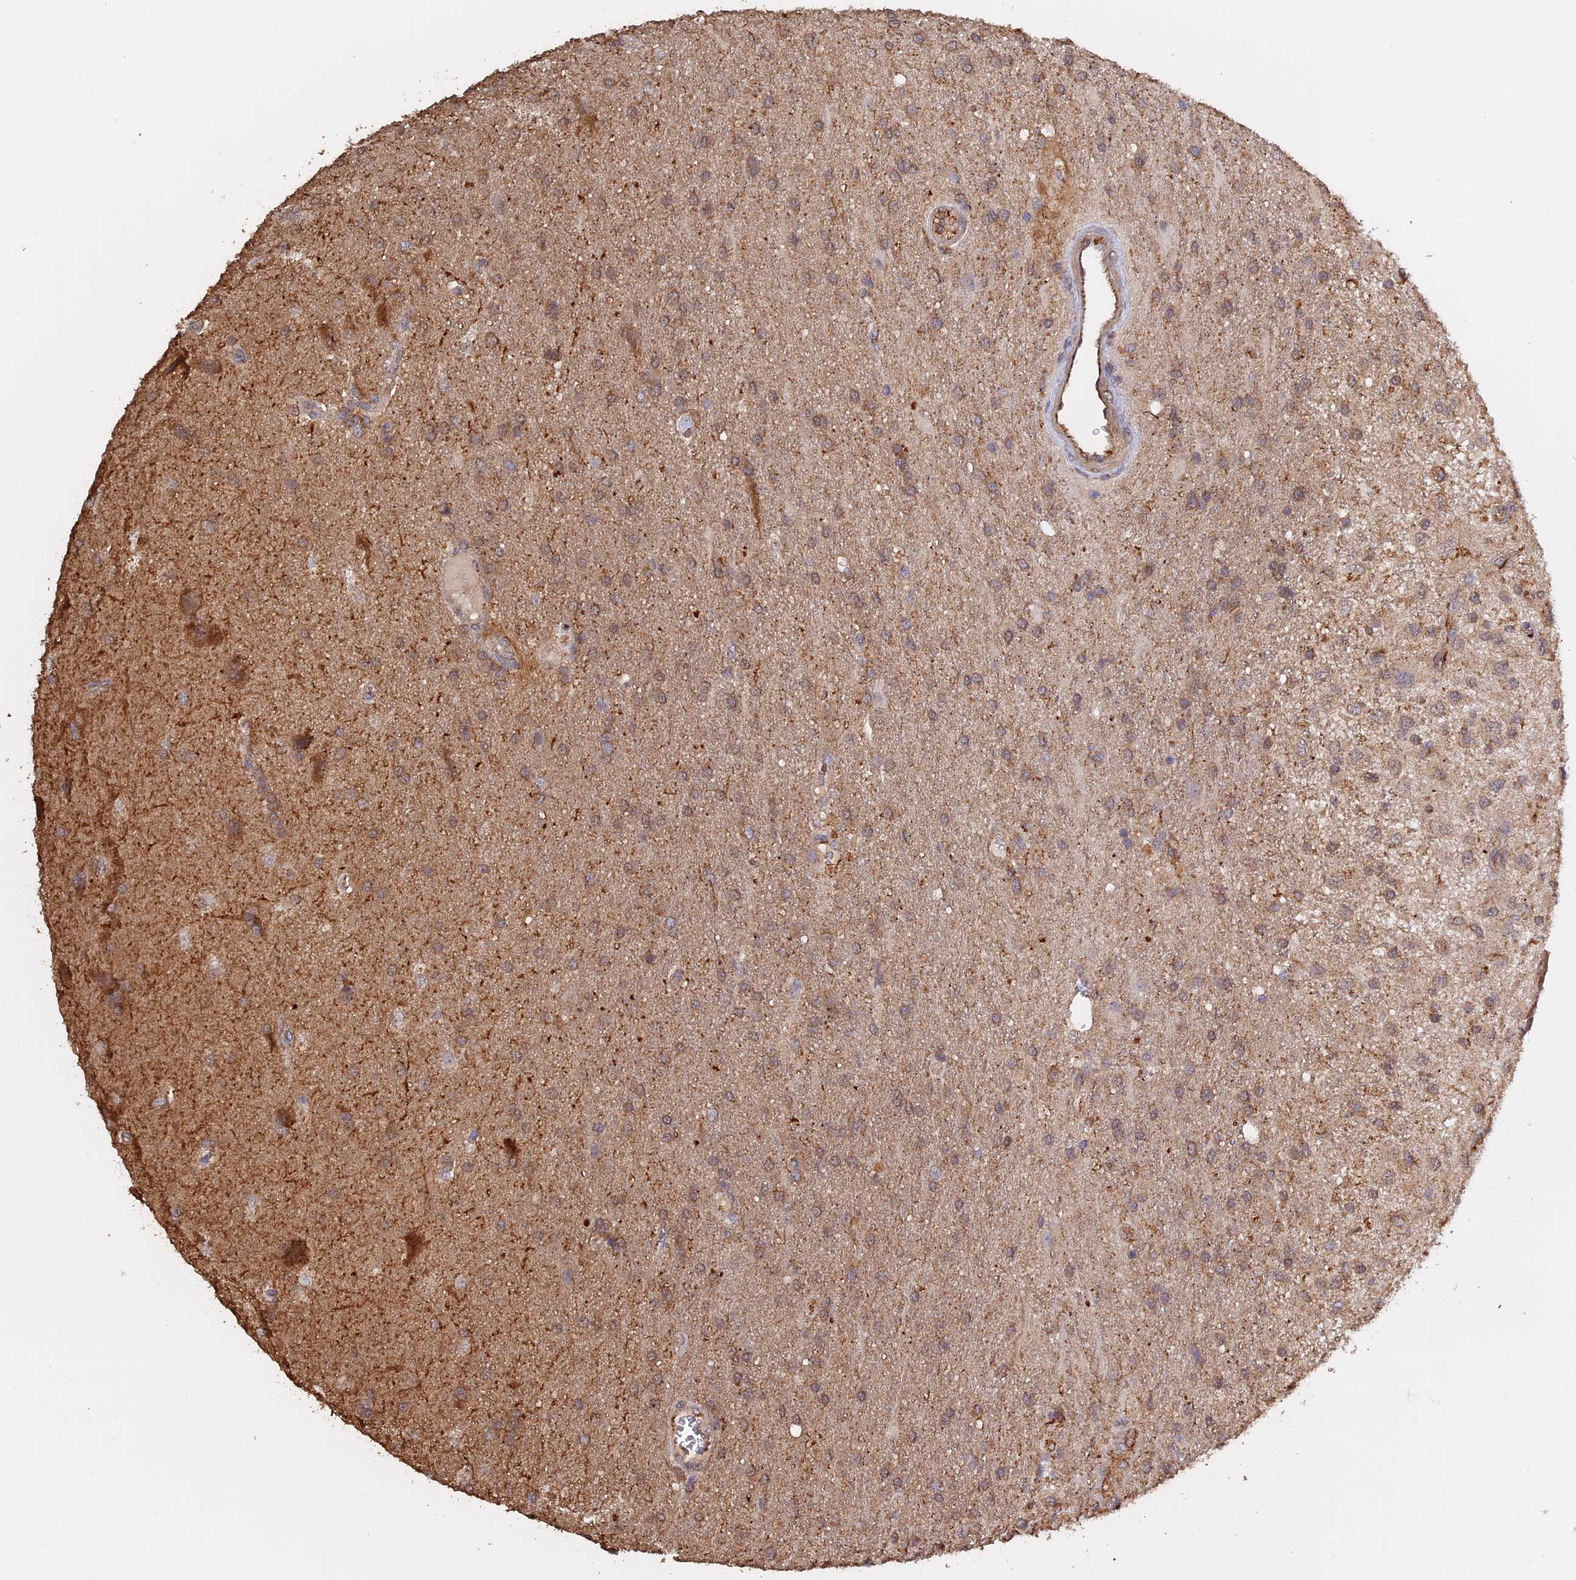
{"staining": {"intensity": "weak", "quantity": "25%-75%", "location": "cytoplasmic/membranous"}, "tissue": "glioma", "cell_type": "Tumor cells", "image_type": "cancer", "snomed": [{"axis": "morphology", "description": "Glioma, malignant, Low grade"}, {"axis": "topography", "description": "Brain"}], "caption": "DAB immunohistochemical staining of human glioma exhibits weak cytoplasmic/membranous protein expression in approximately 25%-75% of tumor cells.", "gene": "PIGQ", "patient": {"sex": "male", "age": 66}}